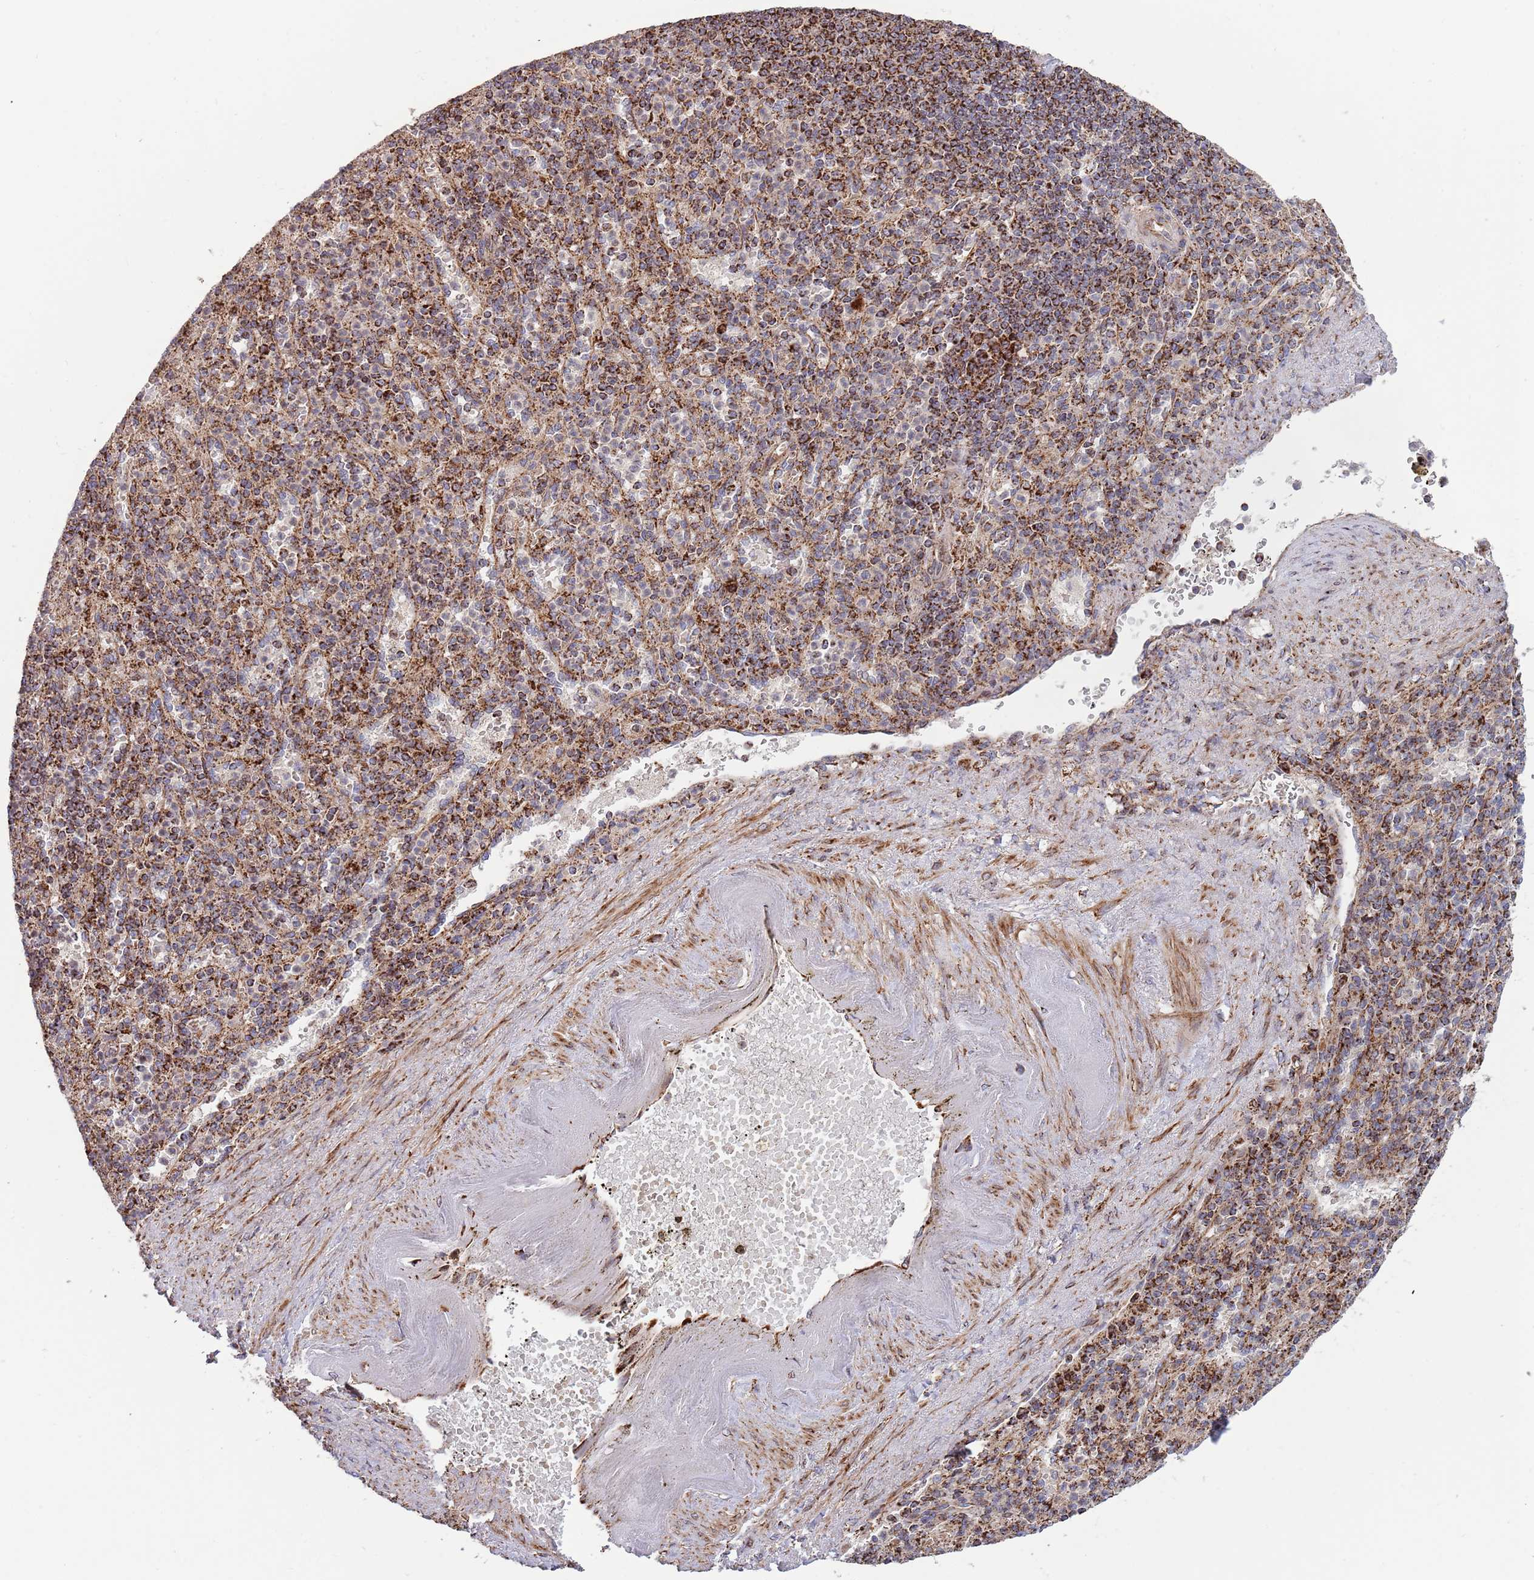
{"staining": {"intensity": "strong", "quantity": "<25%", "location": "cytoplasmic/membranous"}, "tissue": "spleen", "cell_type": "Cells in red pulp", "image_type": "normal", "snomed": [{"axis": "morphology", "description": "Normal tissue, NOS"}, {"axis": "topography", "description": "Spleen"}], "caption": "Immunohistochemistry staining of unremarkable spleen, which displays medium levels of strong cytoplasmic/membranous staining in about <25% of cells in red pulp indicating strong cytoplasmic/membranous protein expression. The staining was performed using DAB (3,3'-diaminobenzidine) (brown) for protein detection and nuclei were counterstained in hematoxylin (blue).", "gene": "ATP5PD", "patient": {"sex": "female", "age": 74}}